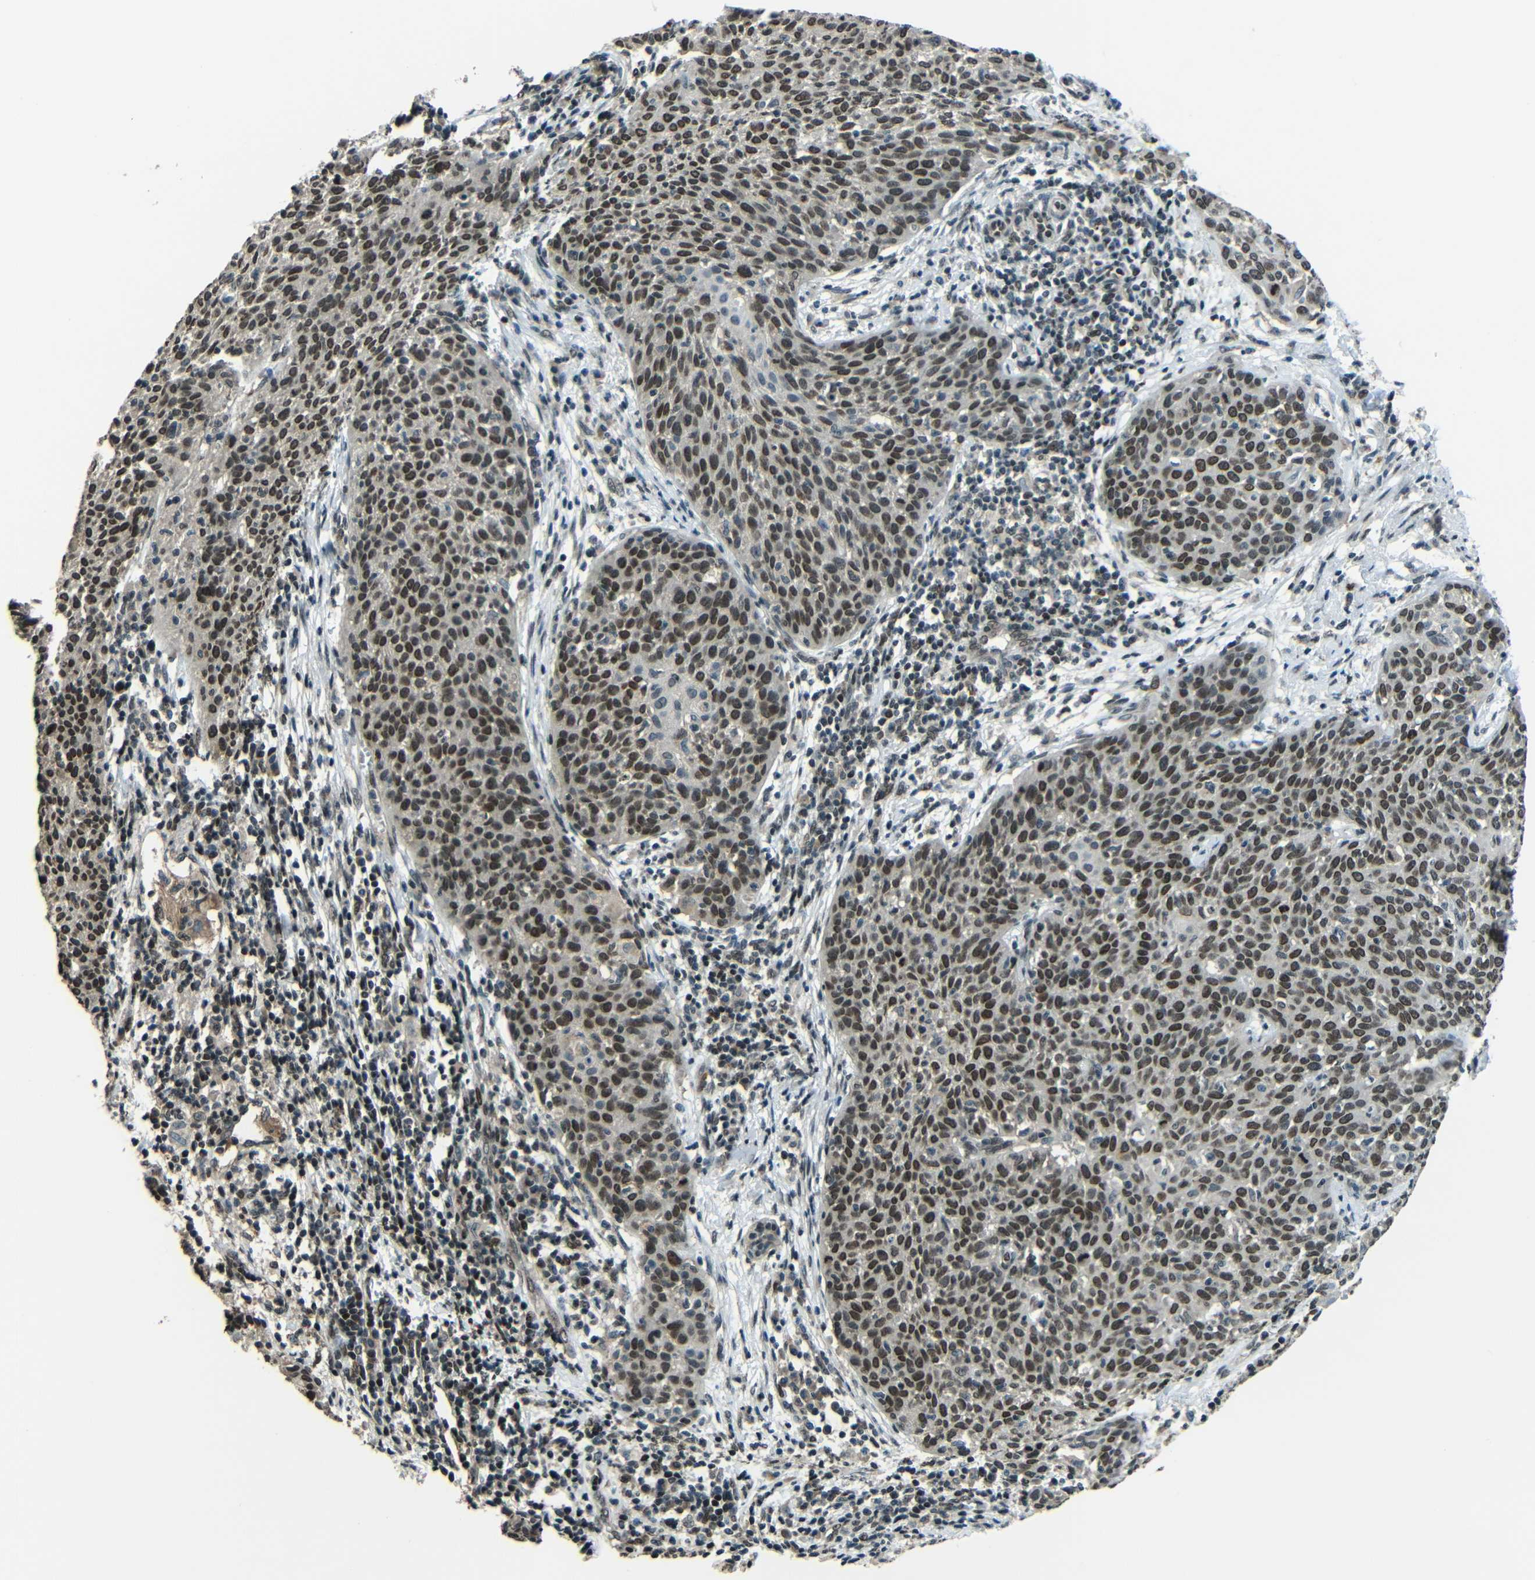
{"staining": {"intensity": "moderate", "quantity": ">75%", "location": "nuclear"}, "tissue": "cervical cancer", "cell_type": "Tumor cells", "image_type": "cancer", "snomed": [{"axis": "morphology", "description": "Squamous cell carcinoma, NOS"}, {"axis": "topography", "description": "Cervix"}], "caption": "A brown stain highlights moderate nuclear expression of a protein in squamous cell carcinoma (cervical) tumor cells.", "gene": "PSIP1", "patient": {"sex": "female", "age": 38}}